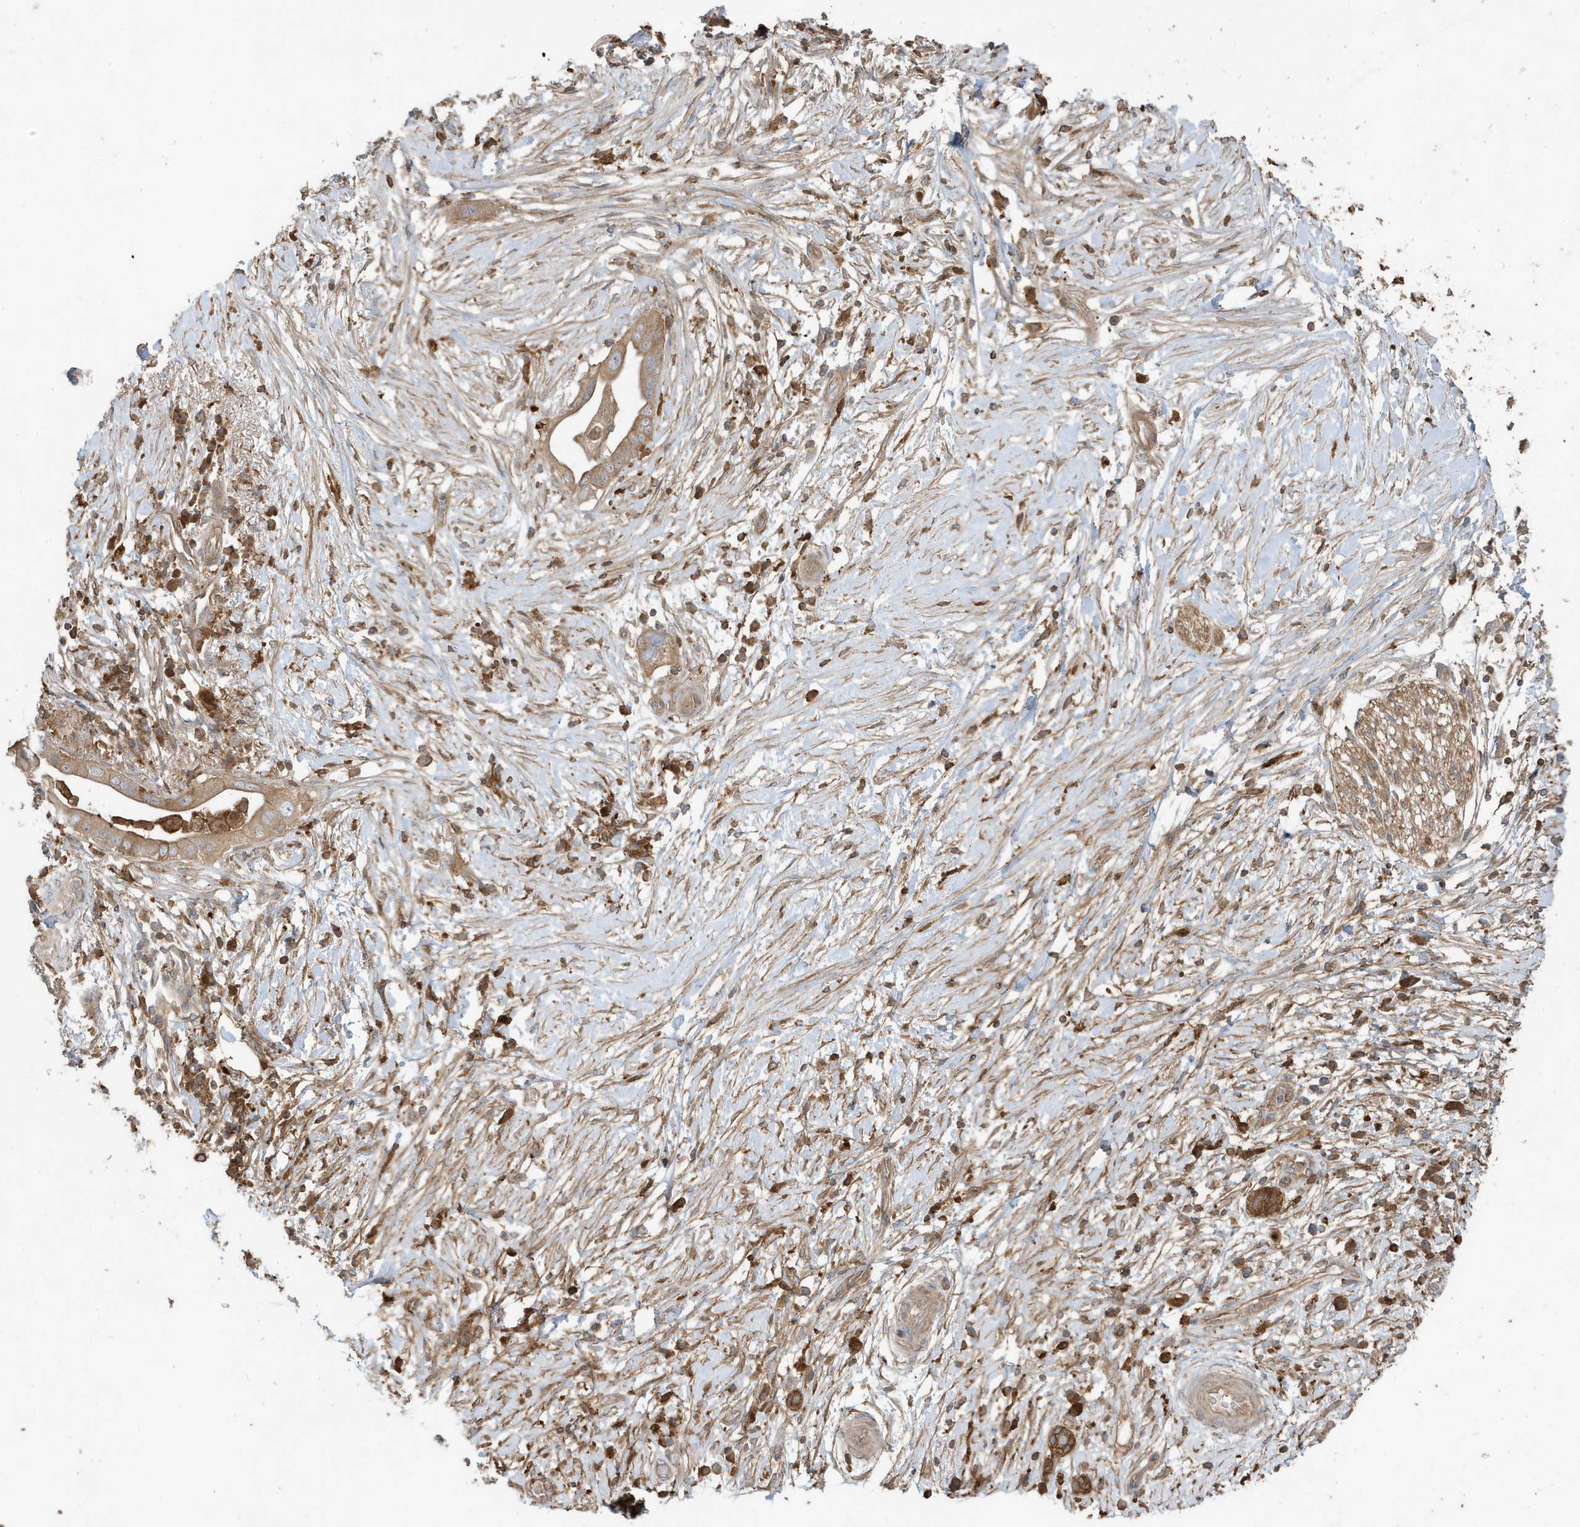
{"staining": {"intensity": "moderate", "quantity": ">75%", "location": "cytoplasmic/membranous"}, "tissue": "pancreatic cancer", "cell_type": "Tumor cells", "image_type": "cancer", "snomed": [{"axis": "morphology", "description": "Adenocarcinoma, NOS"}, {"axis": "topography", "description": "Pancreas"}], "caption": "Human pancreatic cancer (adenocarcinoma) stained for a protein (brown) demonstrates moderate cytoplasmic/membranous positive expression in about >75% of tumor cells.", "gene": "ABTB1", "patient": {"sex": "male", "age": 68}}